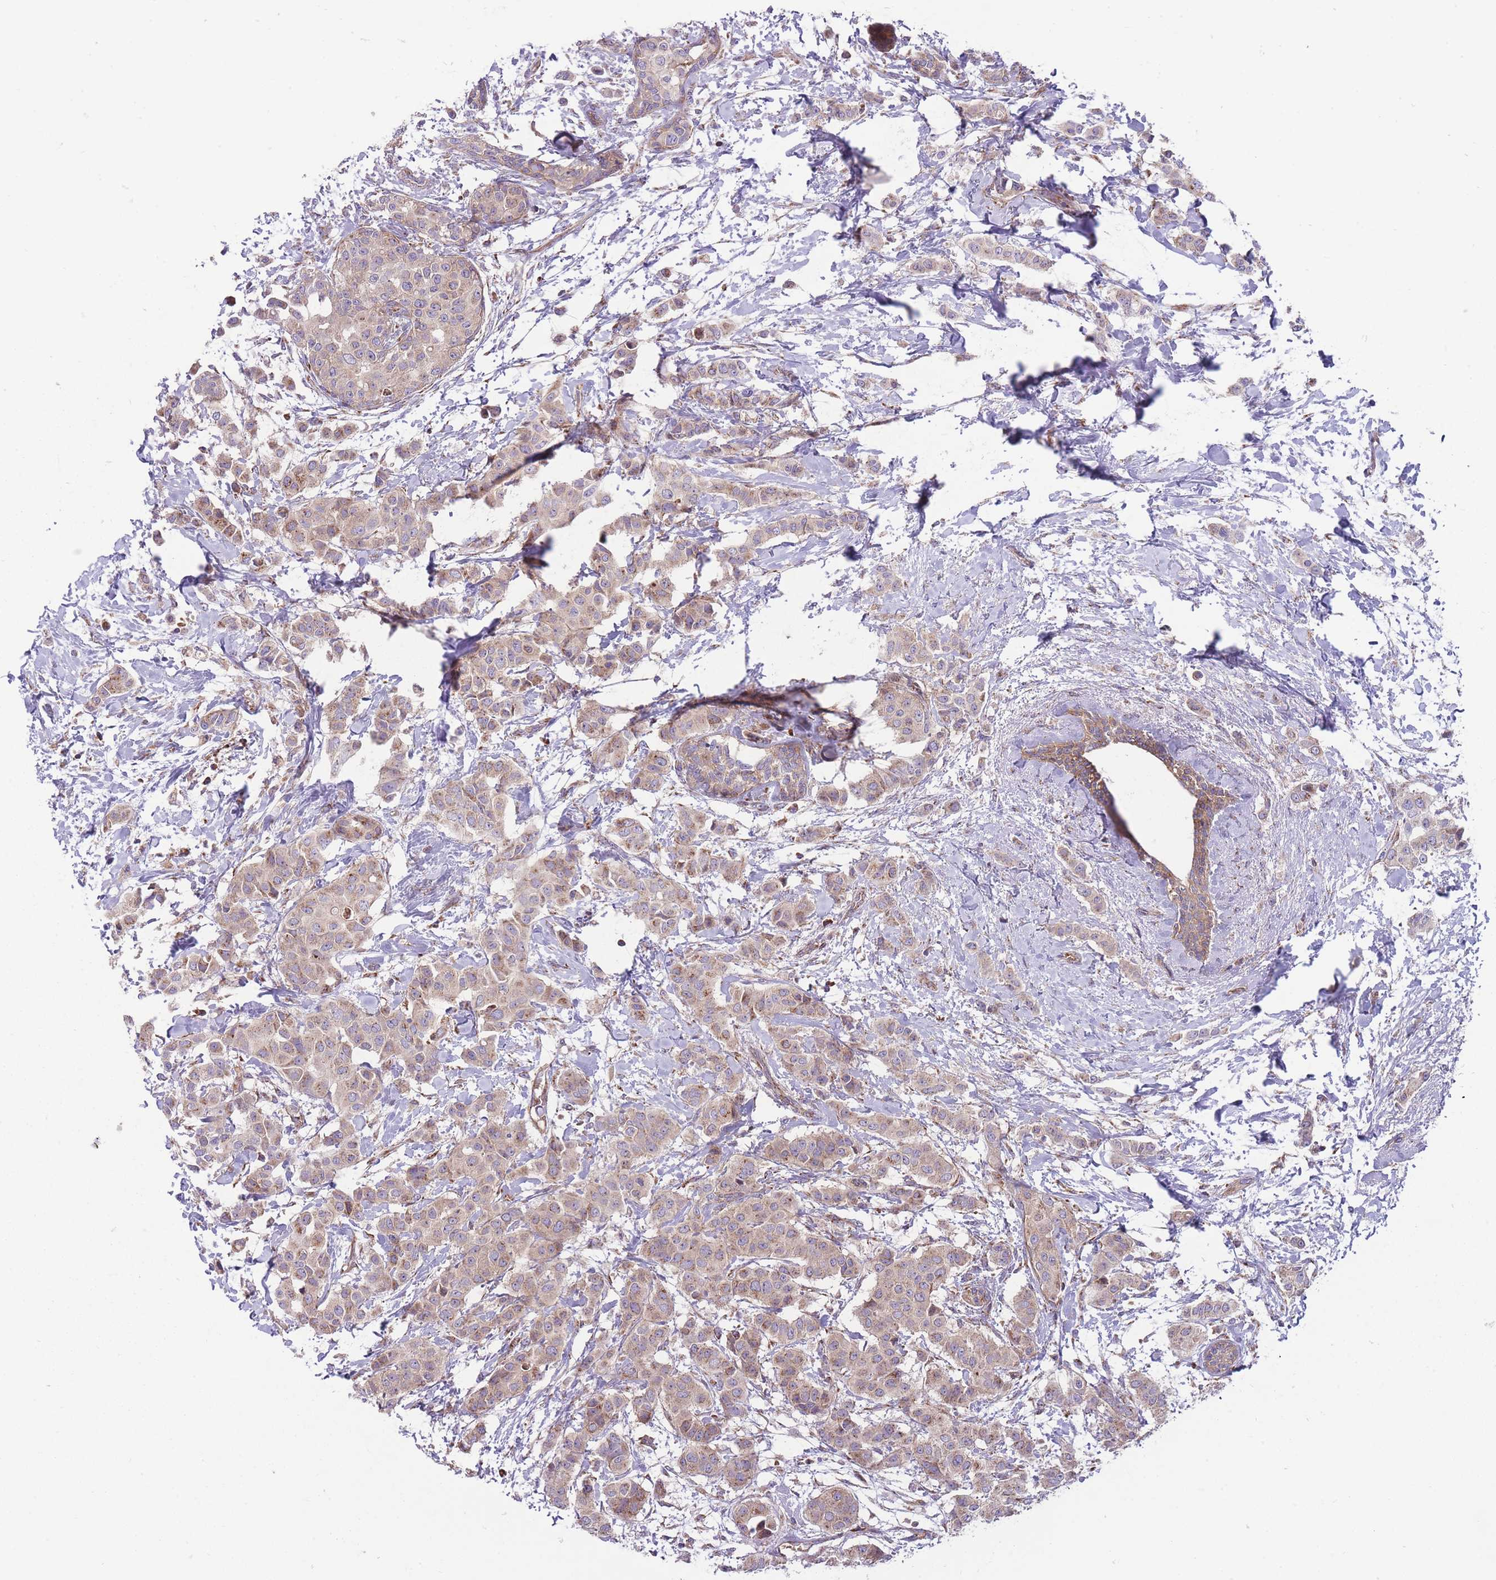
{"staining": {"intensity": "moderate", "quantity": "25%-75%", "location": "cytoplasmic/membranous"}, "tissue": "breast cancer", "cell_type": "Tumor cells", "image_type": "cancer", "snomed": [{"axis": "morphology", "description": "Duct carcinoma"}, {"axis": "topography", "description": "Breast"}], "caption": "High-power microscopy captured an immunohistochemistry (IHC) photomicrograph of invasive ductal carcinoma (breast), revealing moderate cytoplasmic/membranous staining in about 25%-75% of tumor cells.", "gene": "ANKRD10", "patient": {"sex": "female", "age": 40}}